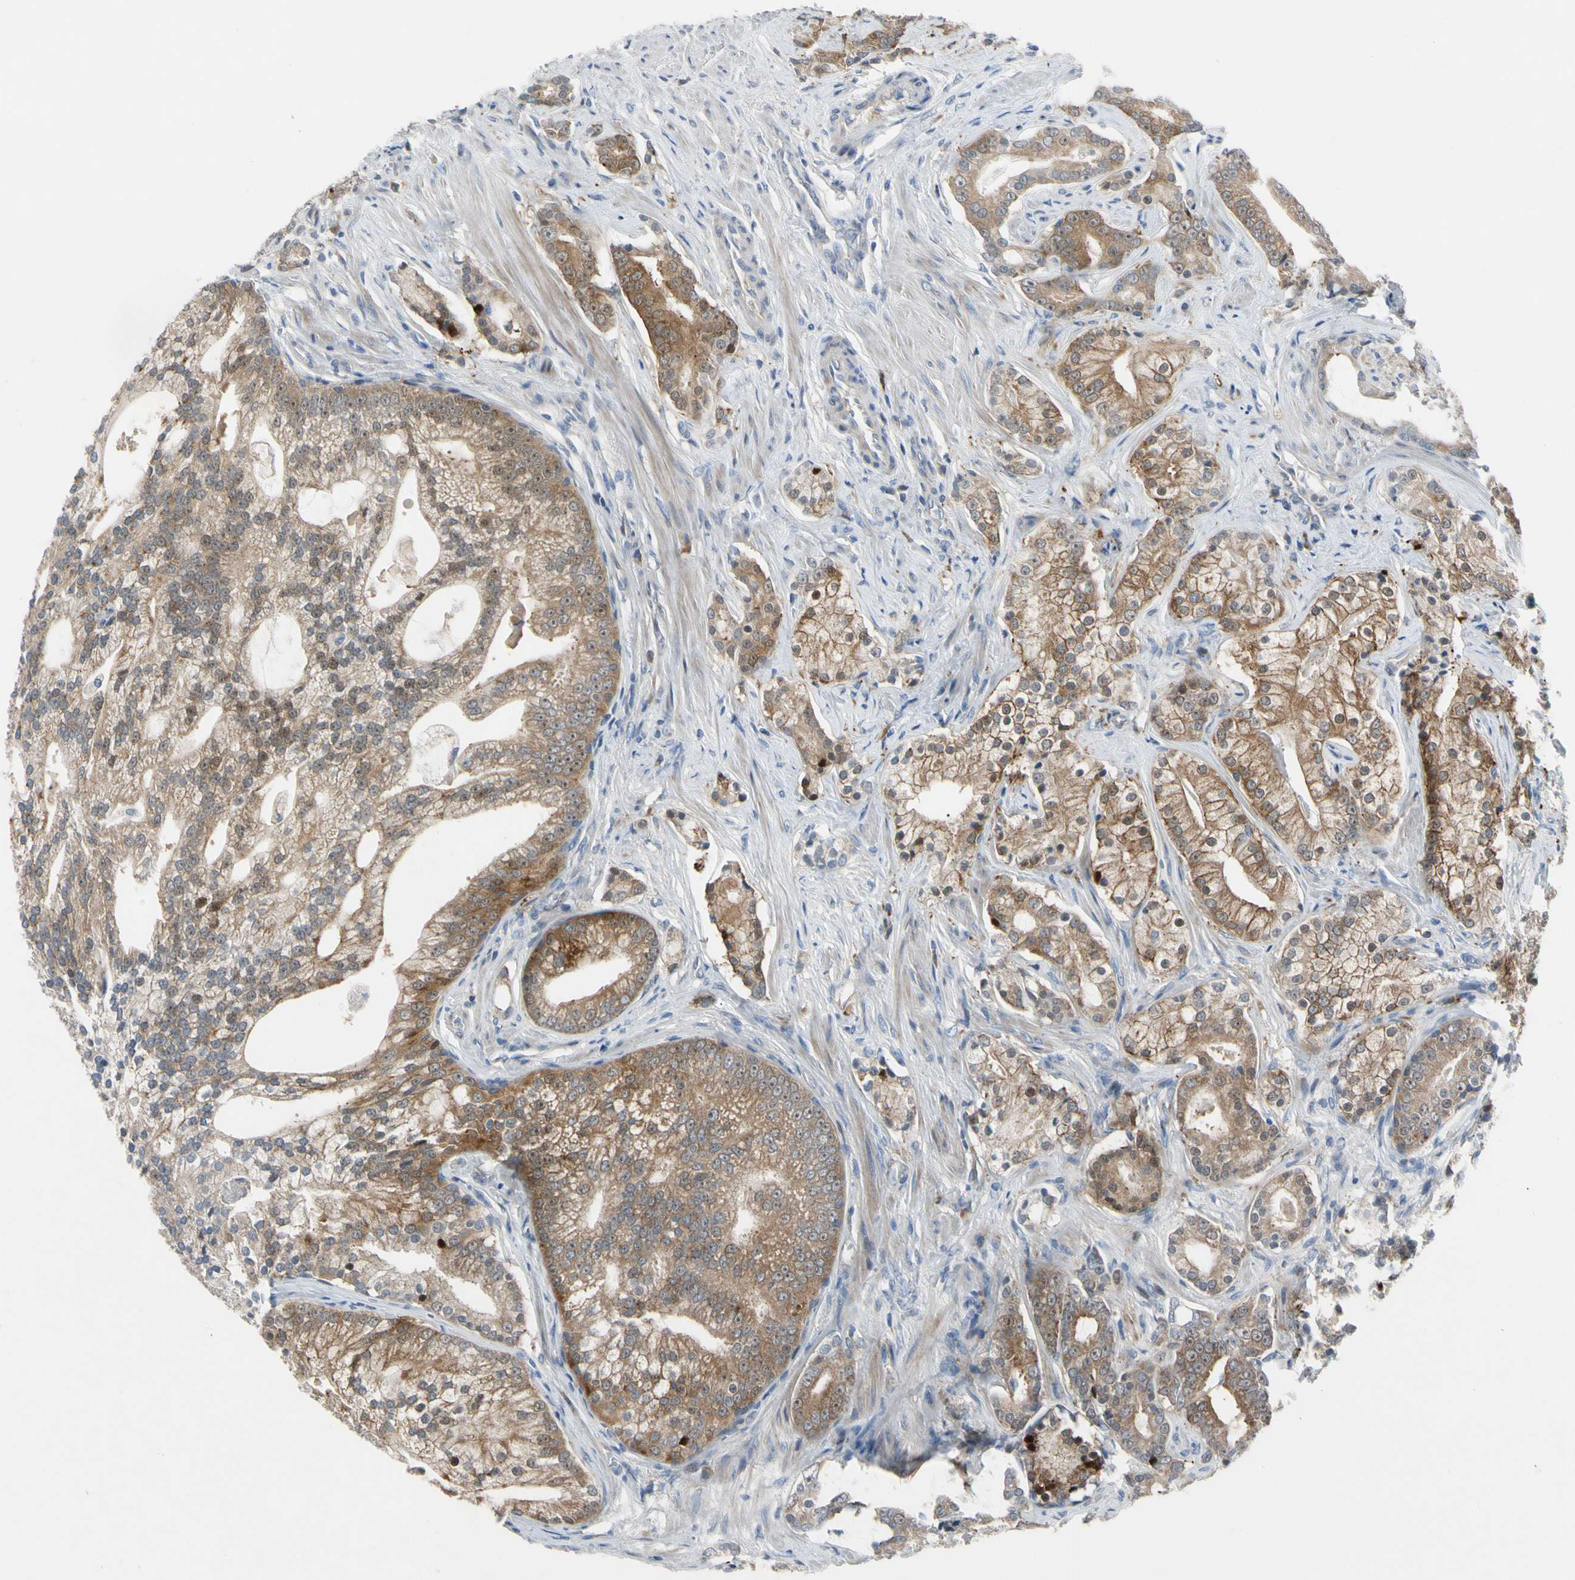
{"staining": {"intensity": "moderate", "quantity": ">75%", "location": "cytoplasmic/membranous"}, "tissue": "prostate cancer", "cell_type": "Tumor cells", "image_type": "cancer", "snomed": [{"axis": "morphology", "description": "Adenocarcinoma, Low grade"}, {"axis": "topography", "description": "Prostate"}], "caption": "A medium amount of moderate cytoplasmic/membranous expression is appreciated in approximately >75% of tumor cells in prostate cancer (low-grade adenocarcinoma) tissue.", "gene": "HMGCR", "patient": {"sex": "male", "age": 58}}